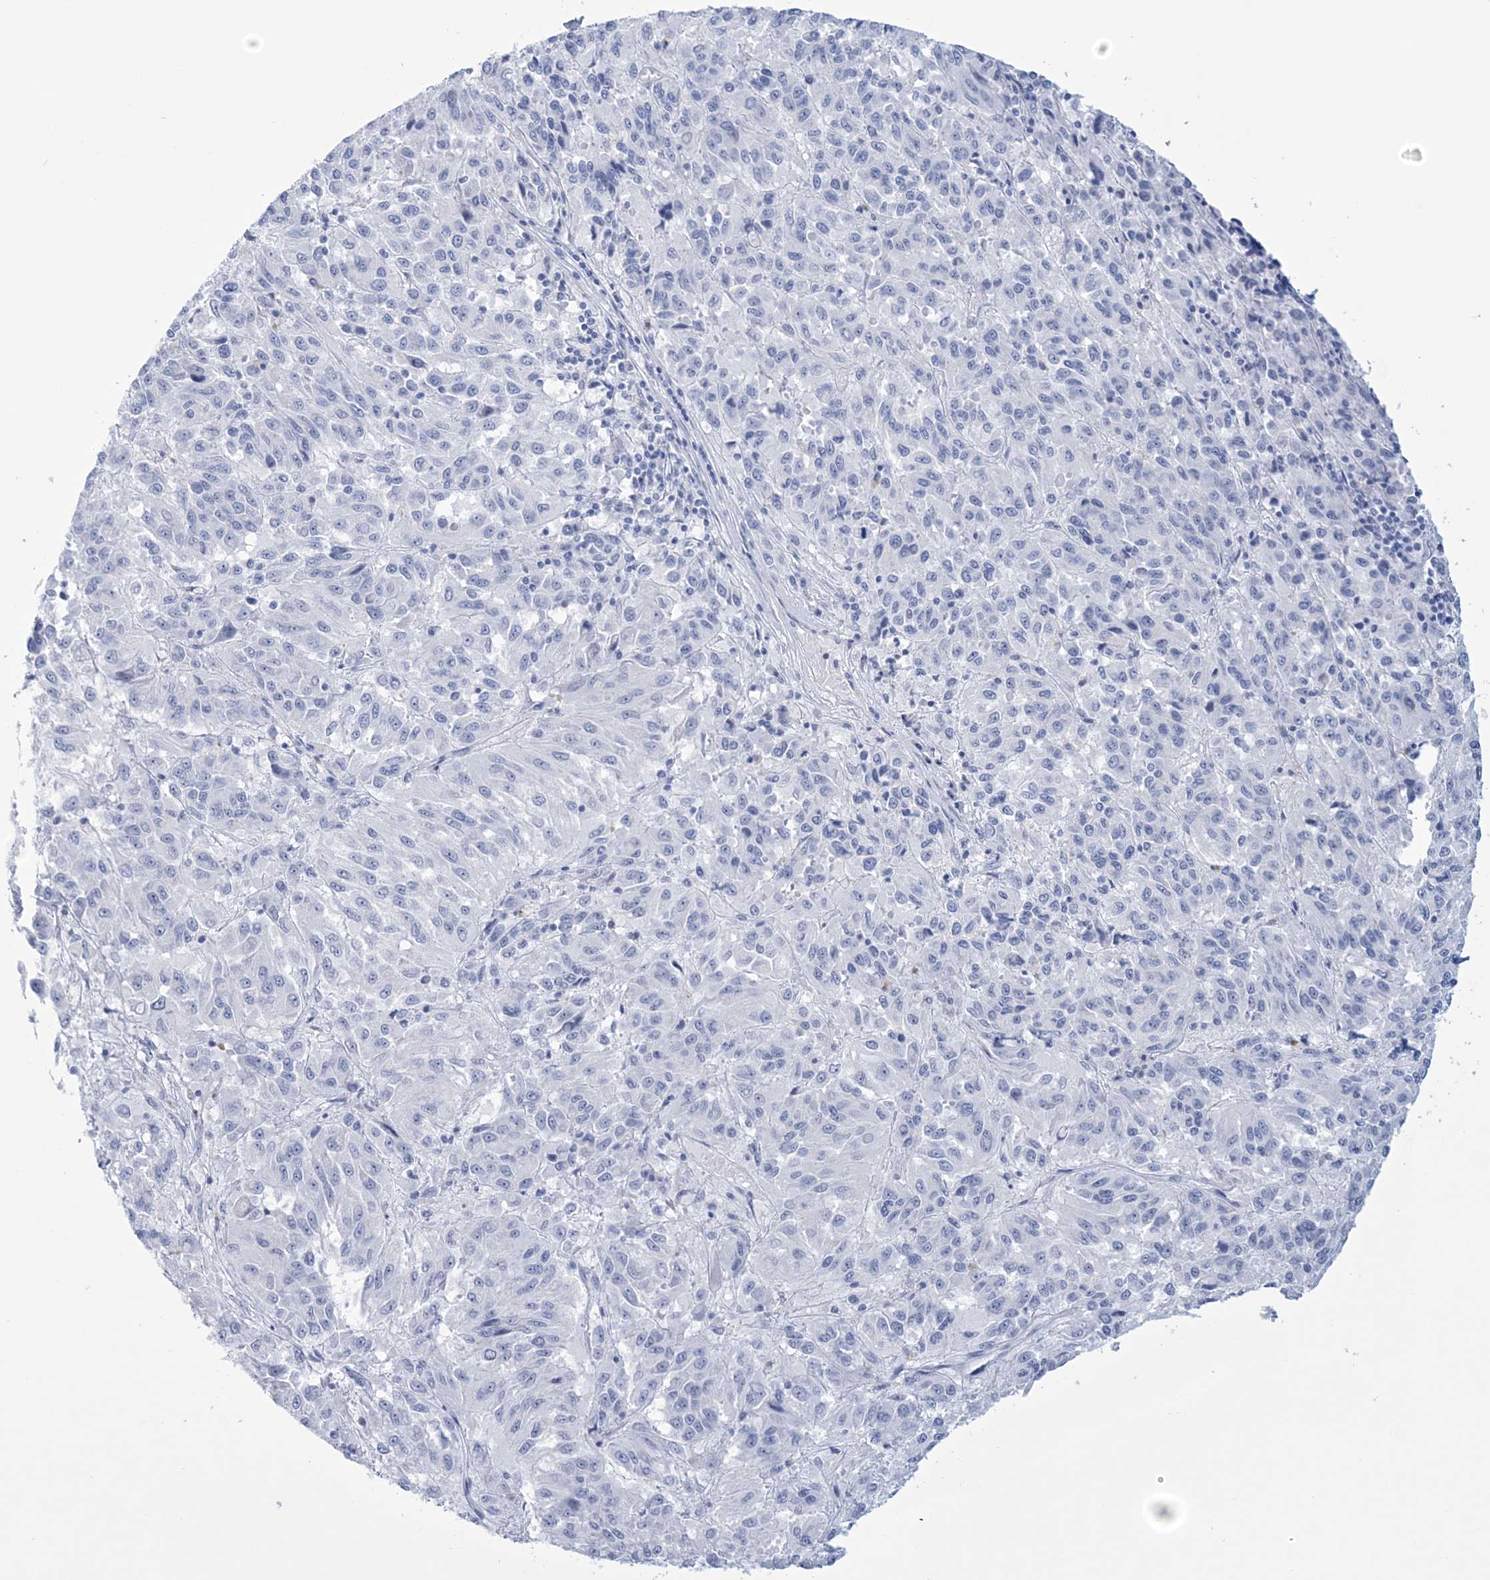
{"staining": {"intensity": "negative", "quantity": "none", "location": "none"}, "tissue": "melanoma", "cell_type": "Tumor cells", "image_type": "cancer", "snomed": [{"axis": "morphology", "description": "Malignant melanoma, Metastatic site"}, {"axis": "topography", "description": "Lung"}], "caption": "DAB immunohistochemical staining of human malignant melanoma (metastatic site) shows no significant expression in tumor cells.", "gene": "DPCD", "patient": {"sex": "male", "age": 64}}